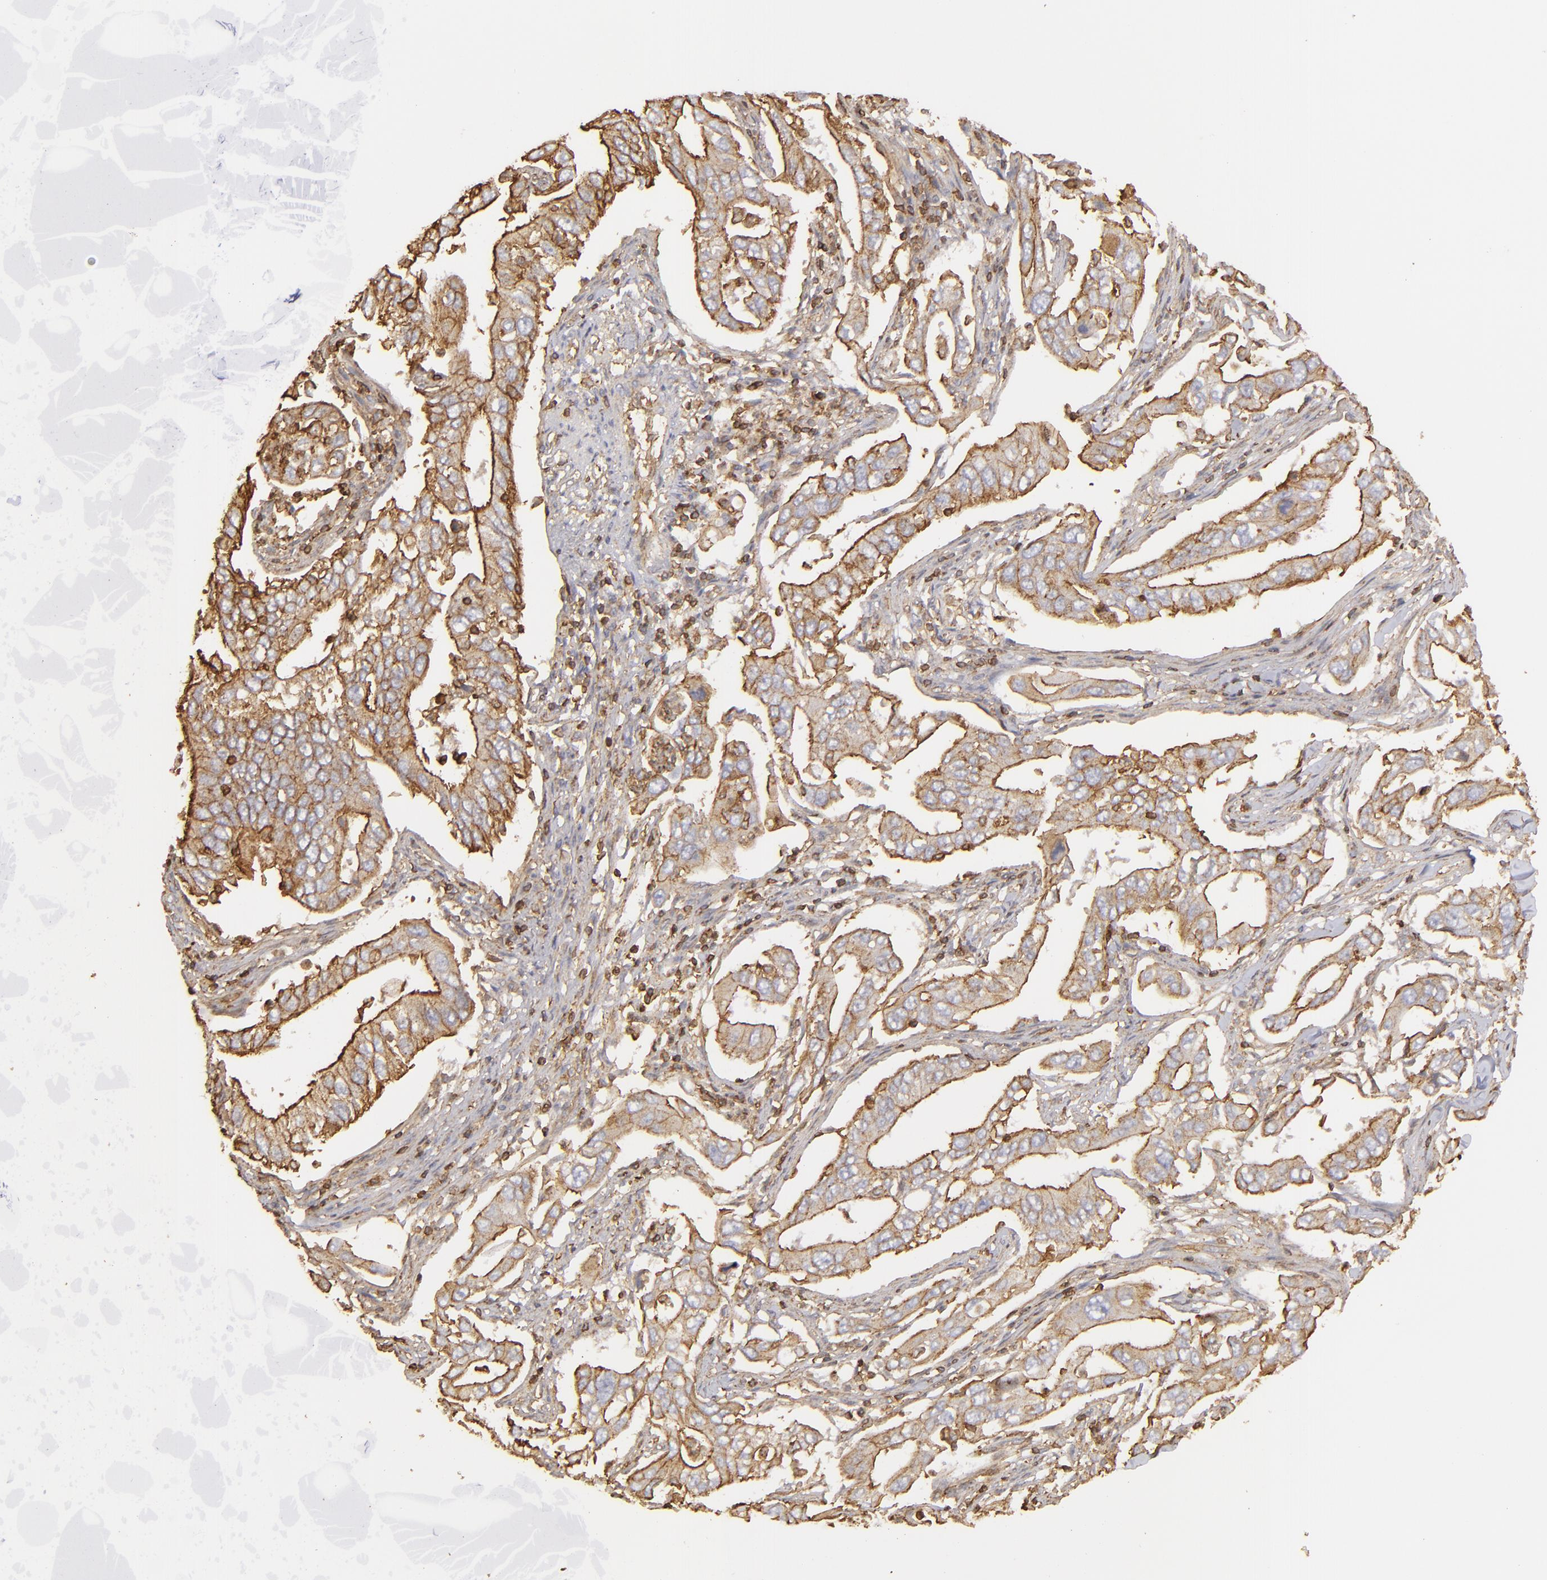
{"staining": {"intensity": "moderate", "quantity": ">75%", "location": "cytoplasmic/membranous"}, "tissue": "lung cancer", "cell_type": "Tumor cells", "image_type": "cancer", "snomed": [{"axis": "morphology", "description": "Adenocarcinoma, NOS"}, {"axis": "topography", "description": "Lung"}], "caption": "Immunohistochemistry (IHC) micrograph of human lung adenocarcinoma stained for a protein (brown), which displays medium levels of moderate cytoplasmic/membranous positivity in about >75% of tumor cells.", "gene": "ACTB", "patient": {"sex": "male", "age": 48}}